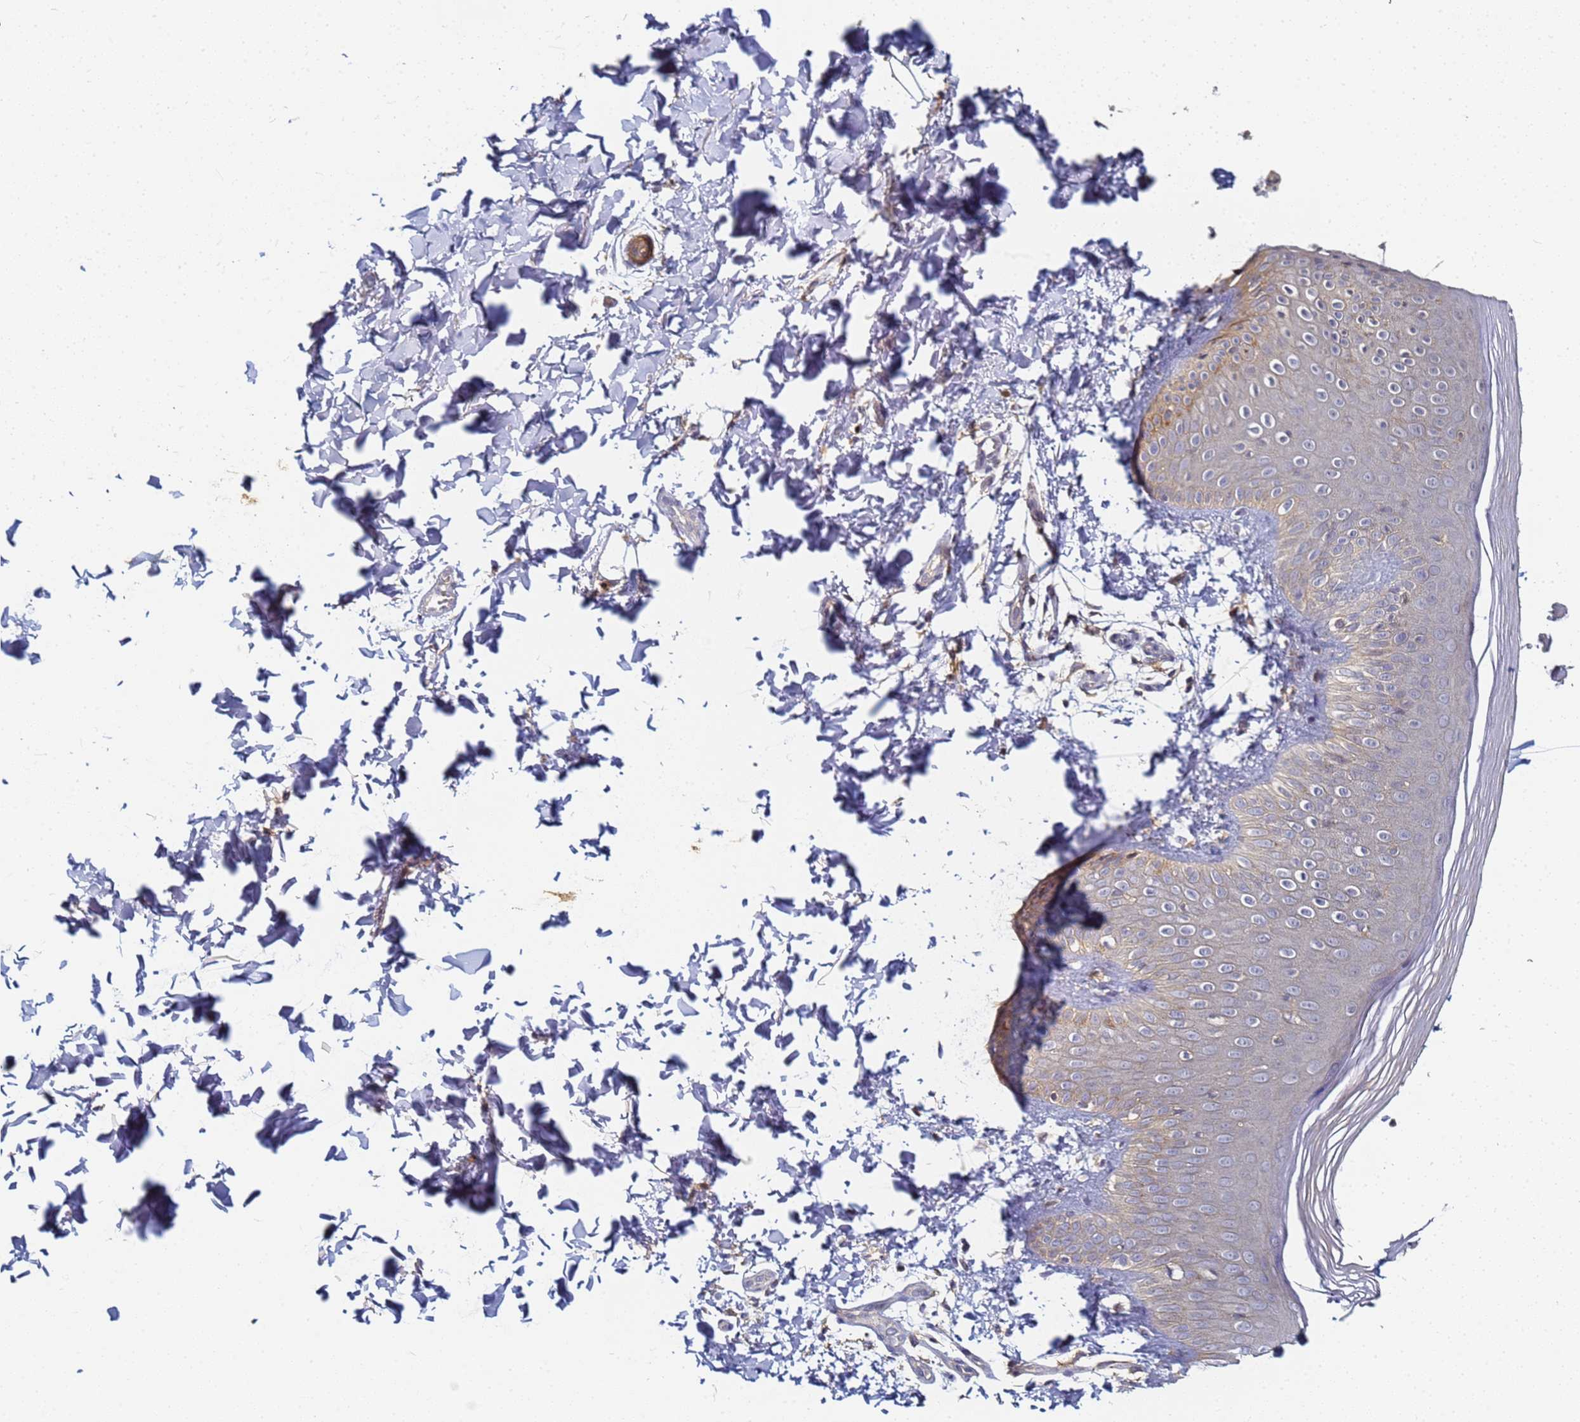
{"staining": {"intensity": "moderate", "quantity": "25%-75%", "location": "cytoplasmic/membranous"}, "tissue": "skin", "cell_type": "Epidermal cells", "image_type": "normal", "snomed": [{"axis": "morphology", "description": "Normal tissue, NOS"}, {"axis": "morphology", "description": "Inflammation, NOS"}, {"axis": "topography", "description": "Soft tissue"}, {"axis": "topography", "description": "Anal"}], "caption": "IHC of normal human skin displays medium levels of moderate cytoplasmic/membranous positivity in approximately 25%-75% of epidermal cells.", "gene": "LRRC69", "patient": {"sex": "female", "age": 15}}